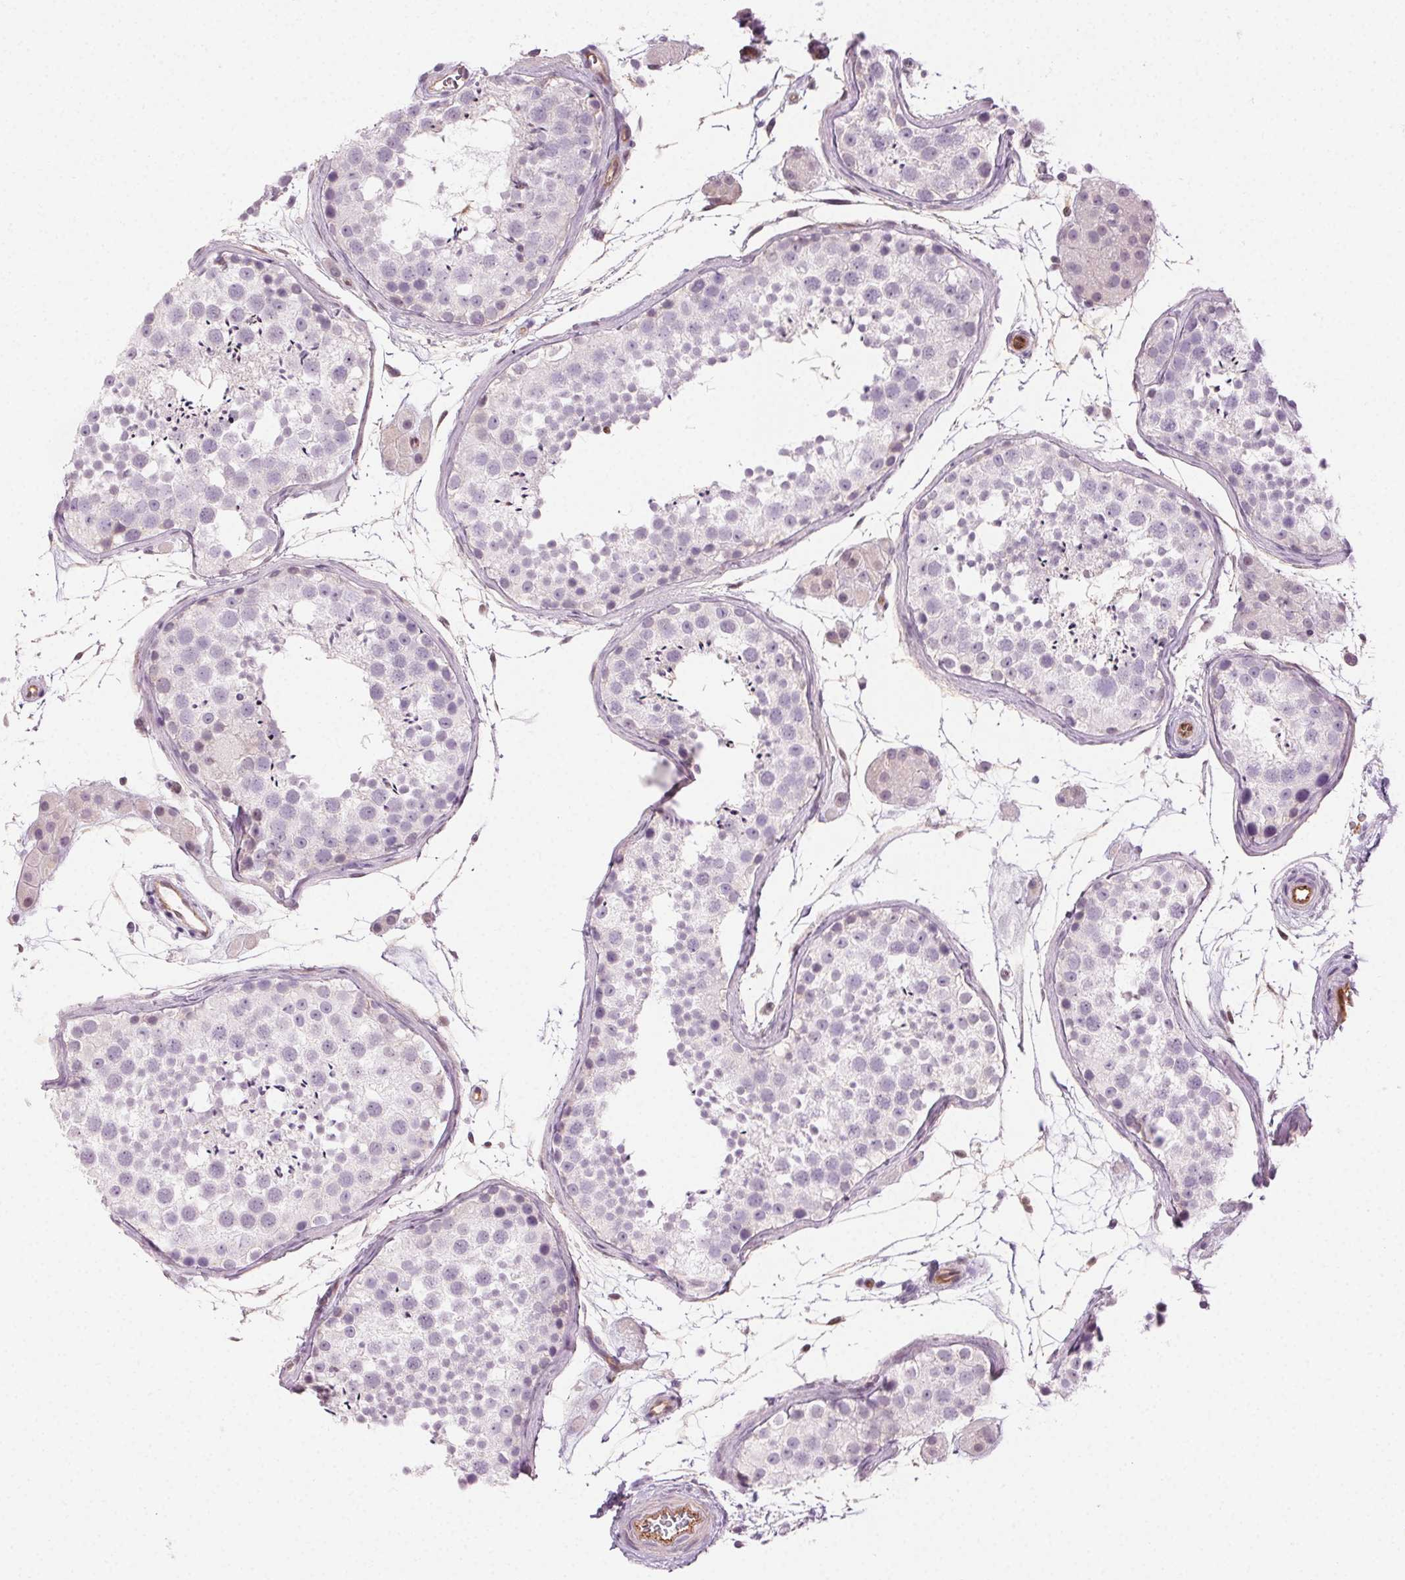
{"staining": {"intensity": "negative", "quantity": "none", "location": "none"}, "tissue": "testis", "cell_type": "Cells in seminiferous ducts", "image_type": "normal", "snomed": [{"axis": "morphology", "description": "Normal tissue, NOS"}, {"axis": "topography", "description": "Testis"}], "caption": "Protein analysis of unremarkable testis shows no significant staining in cells in seminiferous ducts. The staining was performed using DAB (3,3'-diaminobenzidine) to visualize the protein expression in brown, while the nuclei were stained in blue with hematoxylin (Magnification: 20x).", "gene": "AIF1L", "patient": {"sex": "male", "age": 41}}